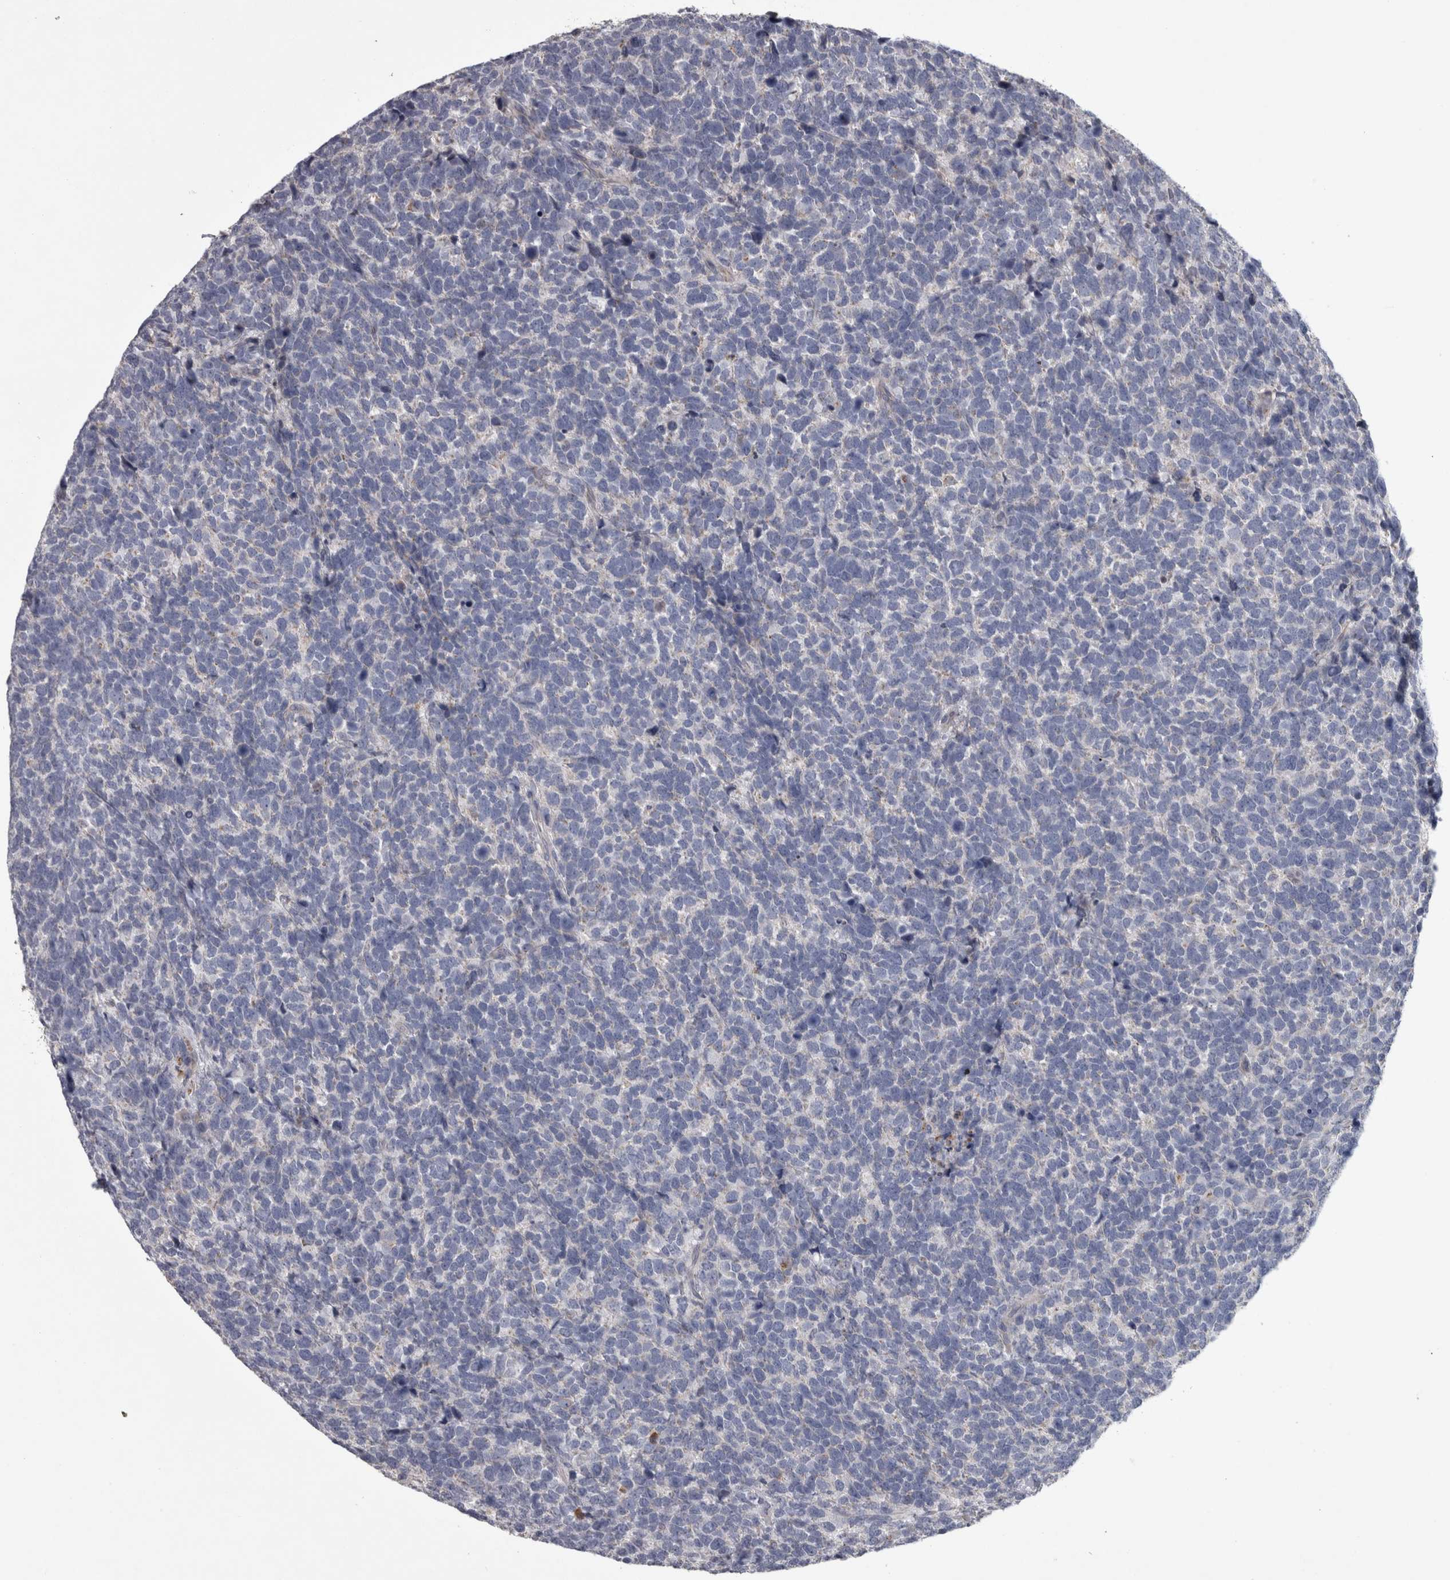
{"staining": {"intensity": "negative", "quantity": "none", "location": "none"}, "tissue": "urothelial cancer", "cell_type": "Tumor cells", "image_type": "cancer", "snomed": [{"axis": "morphology", "description": "Urothelial carcinoma, High grade"}, {"axis": "topography", "description": "Urinary bladder"}], "caption": "Tumor cells are negative for protein expression in human urothelial carcinoma (high-grade).", "gene": "DBT", "patient": {"sex": "female", "age": 82}}